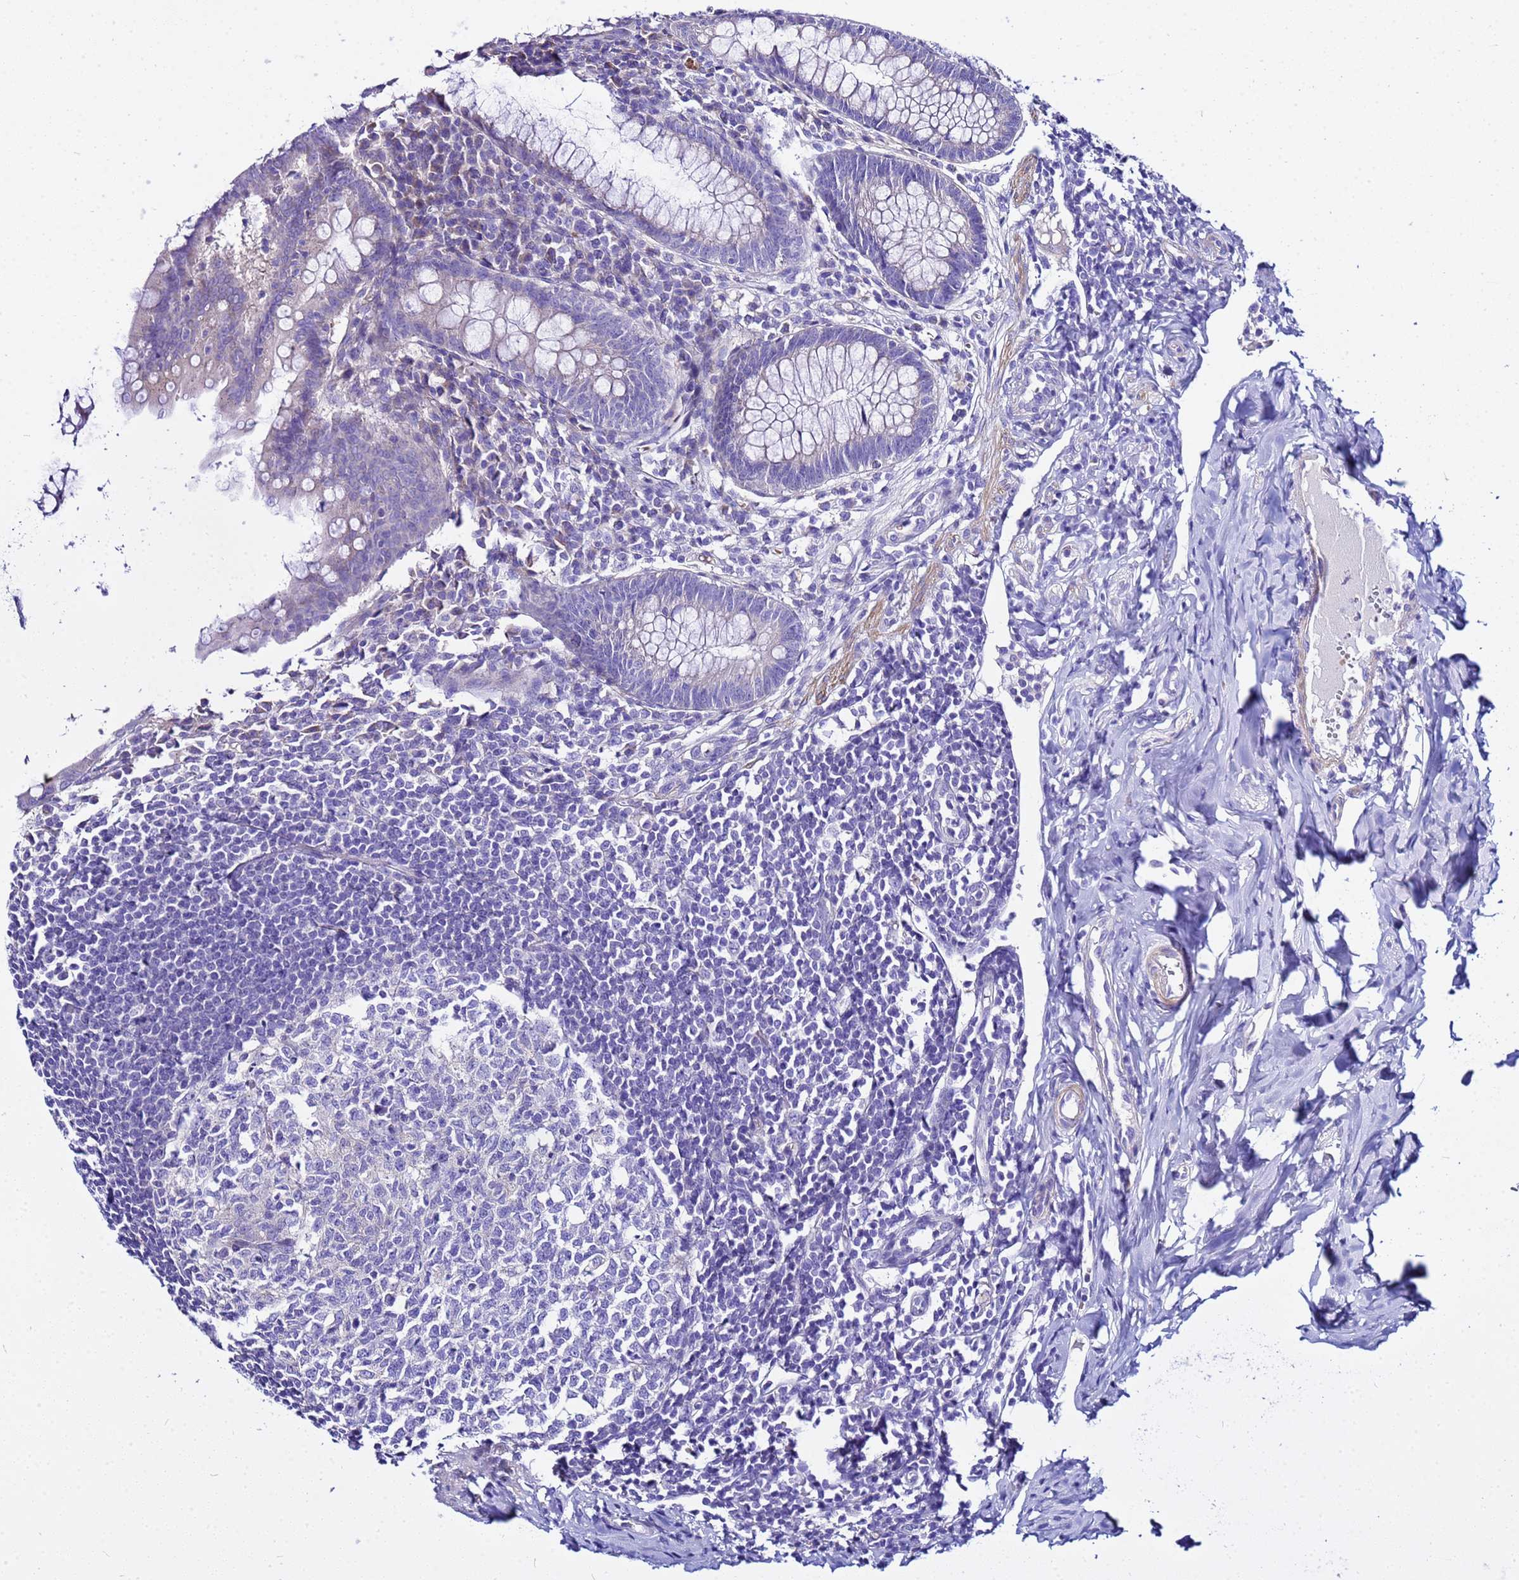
{"staining": {"intensity": "negative", "quantity": "none", "location": "none"}, "tissue": "appendix", "cell_type": "Glandular cells", "image_type": "normal", "snomed": [{"axis": "morphology", "description": "Normal tissue, NOS"}, {"axis": "topography", "description": "Appendix"}], "caption": "This is an immunohistochemistry histopathology image of unremarkable human appendix. There is no positivity in glandular cells.", "gene": "USP18", "patient": {"sex": "female", "age": 33}}